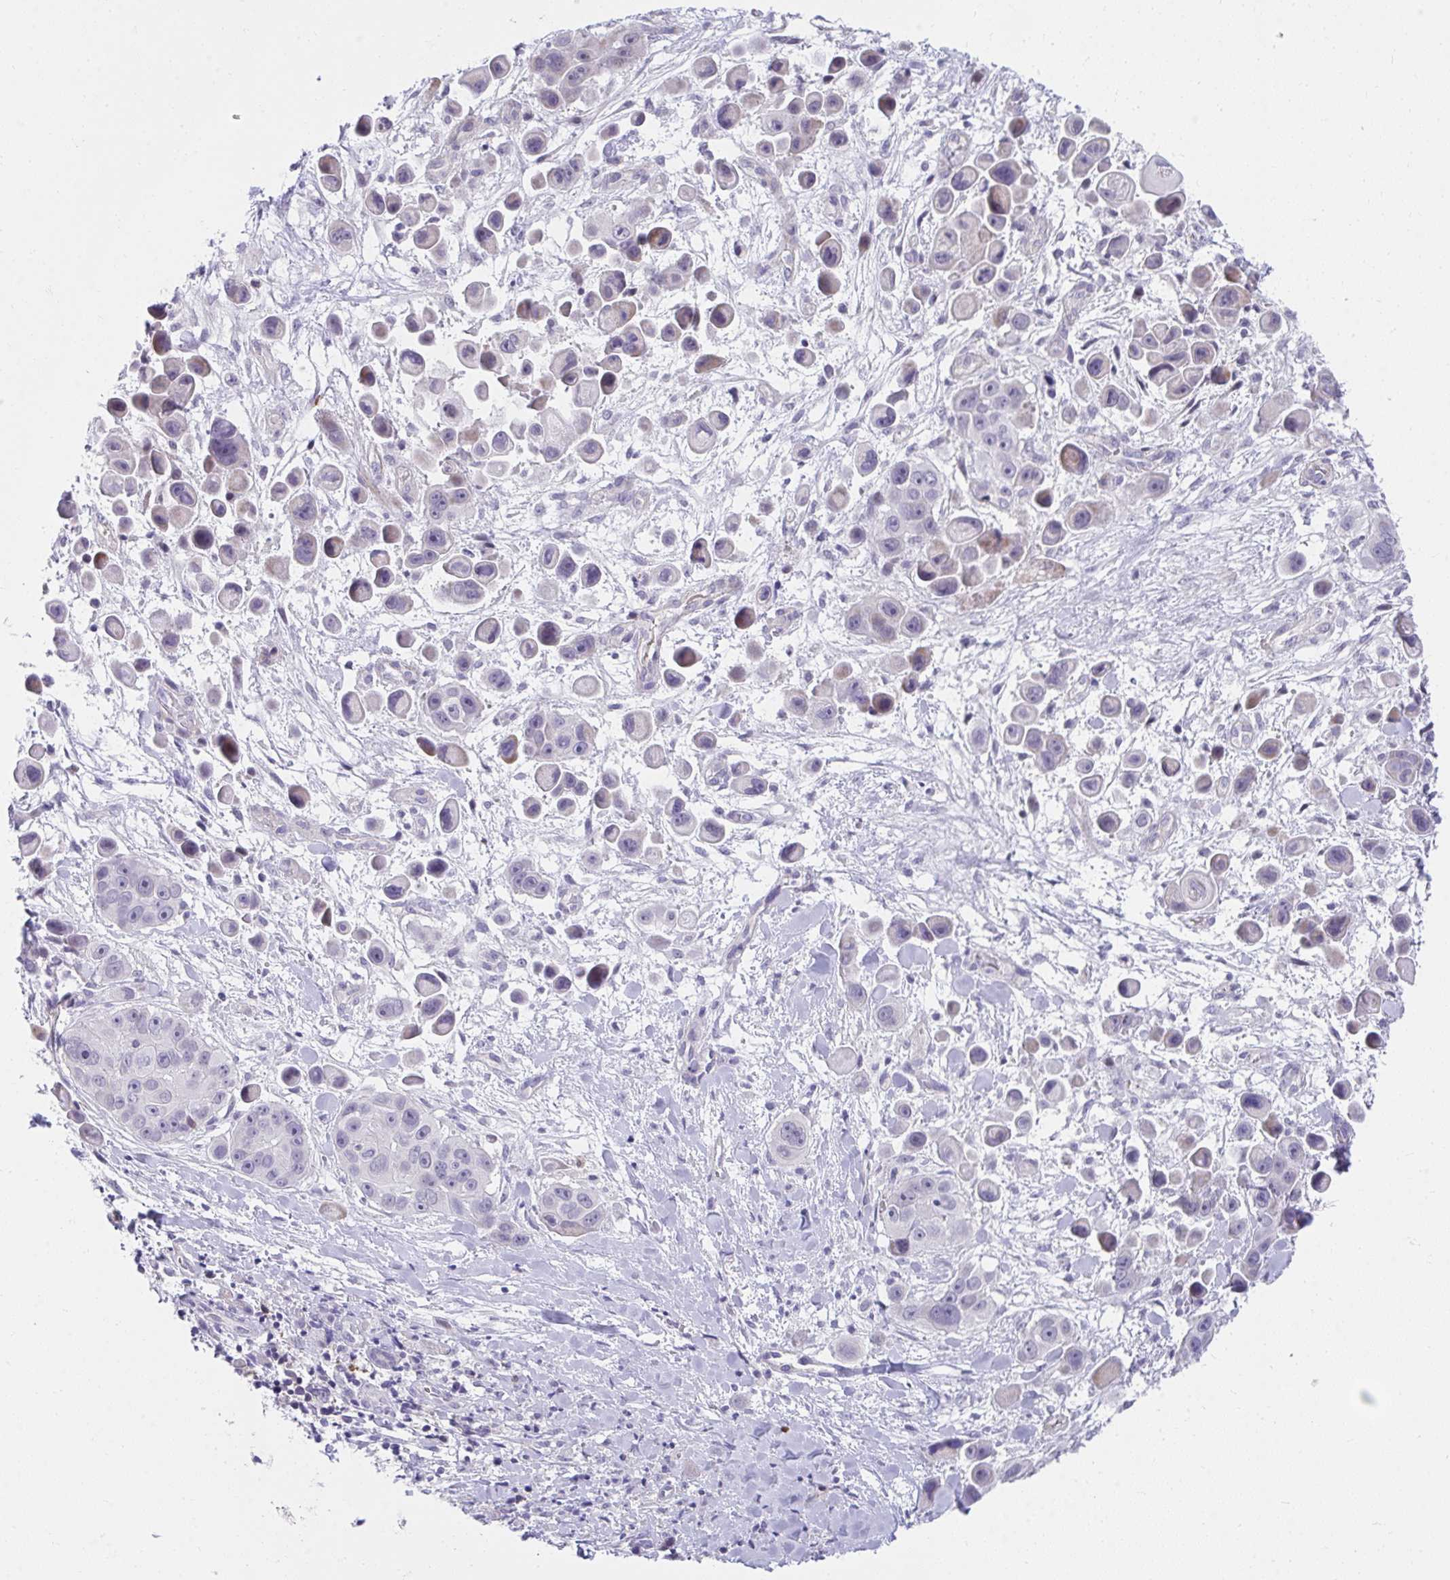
{"staining": {"intensity": "negative", "quantity": "none", "location": "none"}, "tissue": "skin cancer", "cell_type": "Tumor cells", "image_type": "cancer", "snomed": [{"axis": "morphology", "description": "Squamous cell carcinoma, NOS"}, {"axis": "topography", "description": "Skin"}], "caption": "Tumor cells show no significant protein staining in skin squamous cell carcinoma.", "gene": "SLAMF7", "patient": {"sex": "male", "age": 67}}